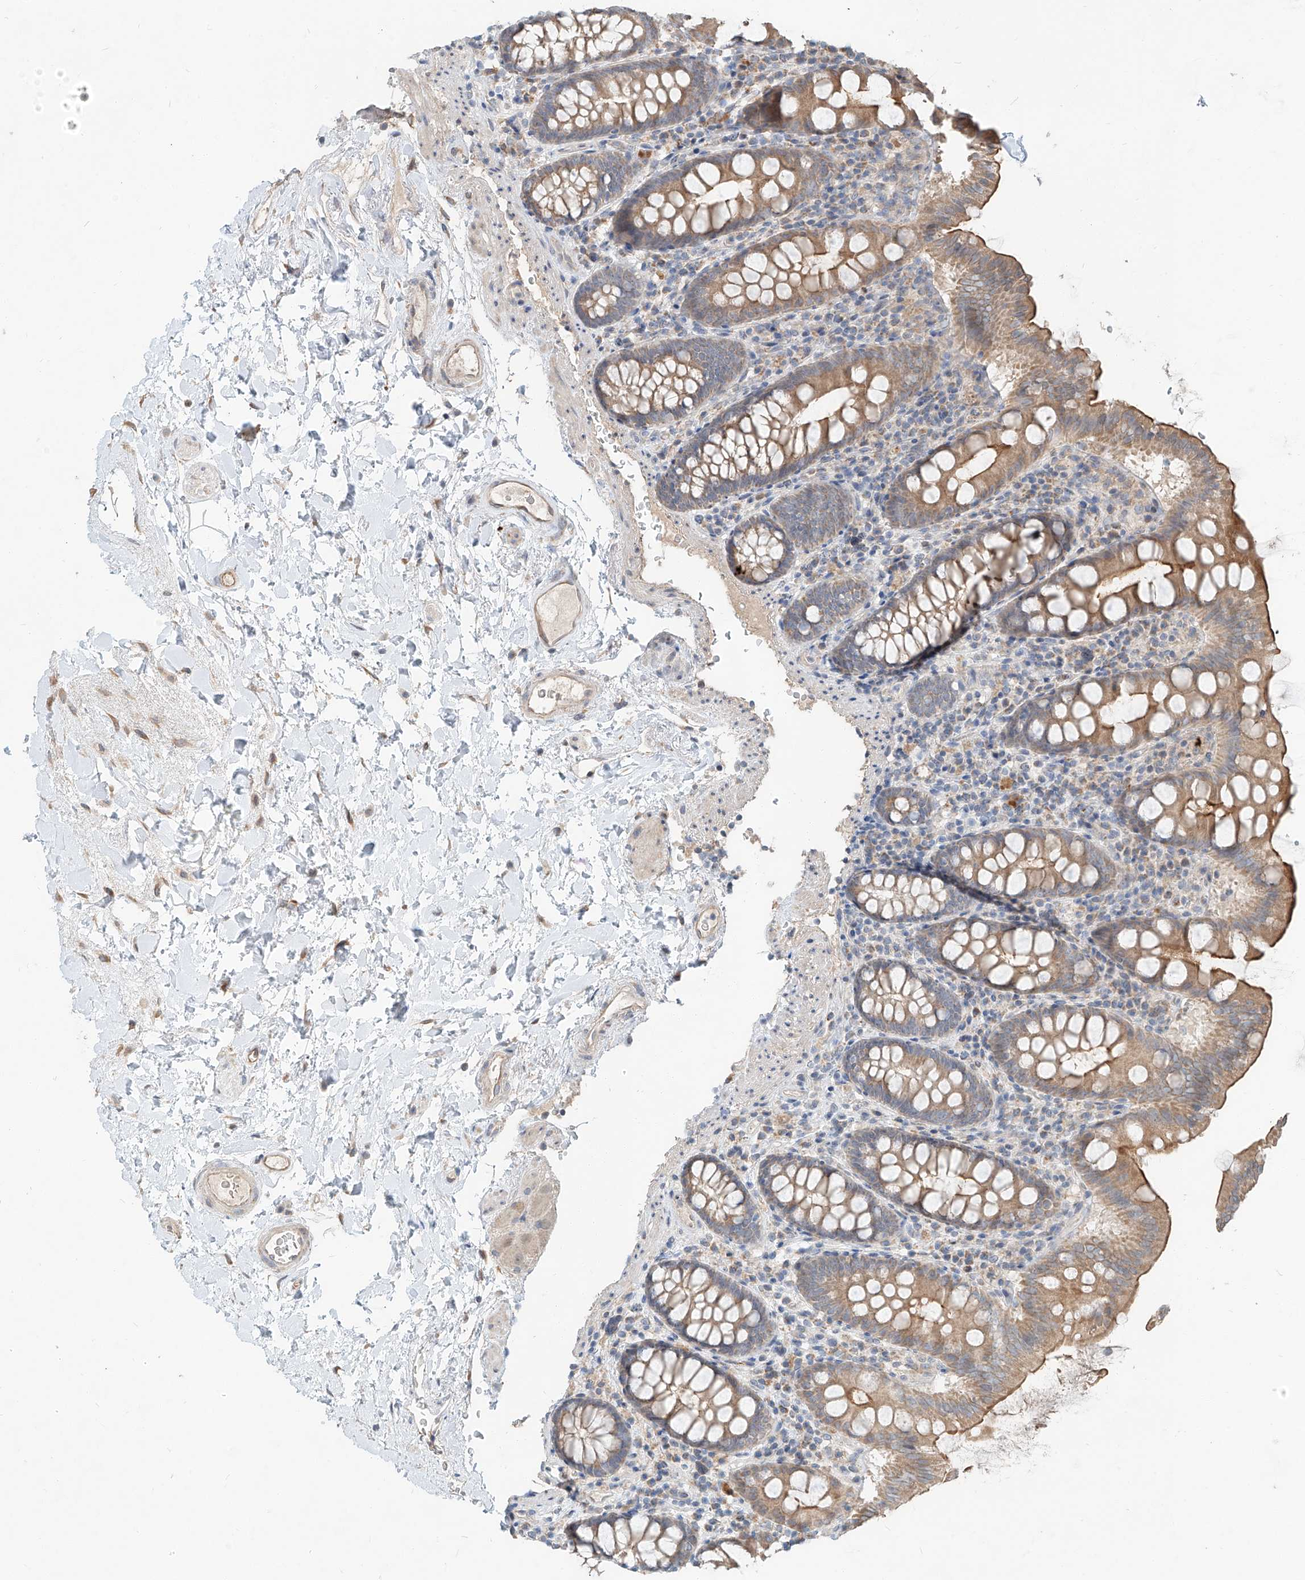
{"staining": {"intensity": "weak", "quantity": "25%-75%", "location": "cytoplasmic/membranous"}, "tissue": "colon", "cell_type": "Endothelial cells", "image_type": "normal", "snomed": [{"axis": "morphology", "description": "Normal tissue, NOS"}, {"axis": "topography", "description": "Colon"}], "caption": "Protein expression analysis of benign colon shows weak cytoplasmic/membranous staining in about 25%-75% of endothelial cells. (IHC, brightfield microscopy, high magnification).", "gene": "STX19", "patient": {"sex": "female", "age": 79}}